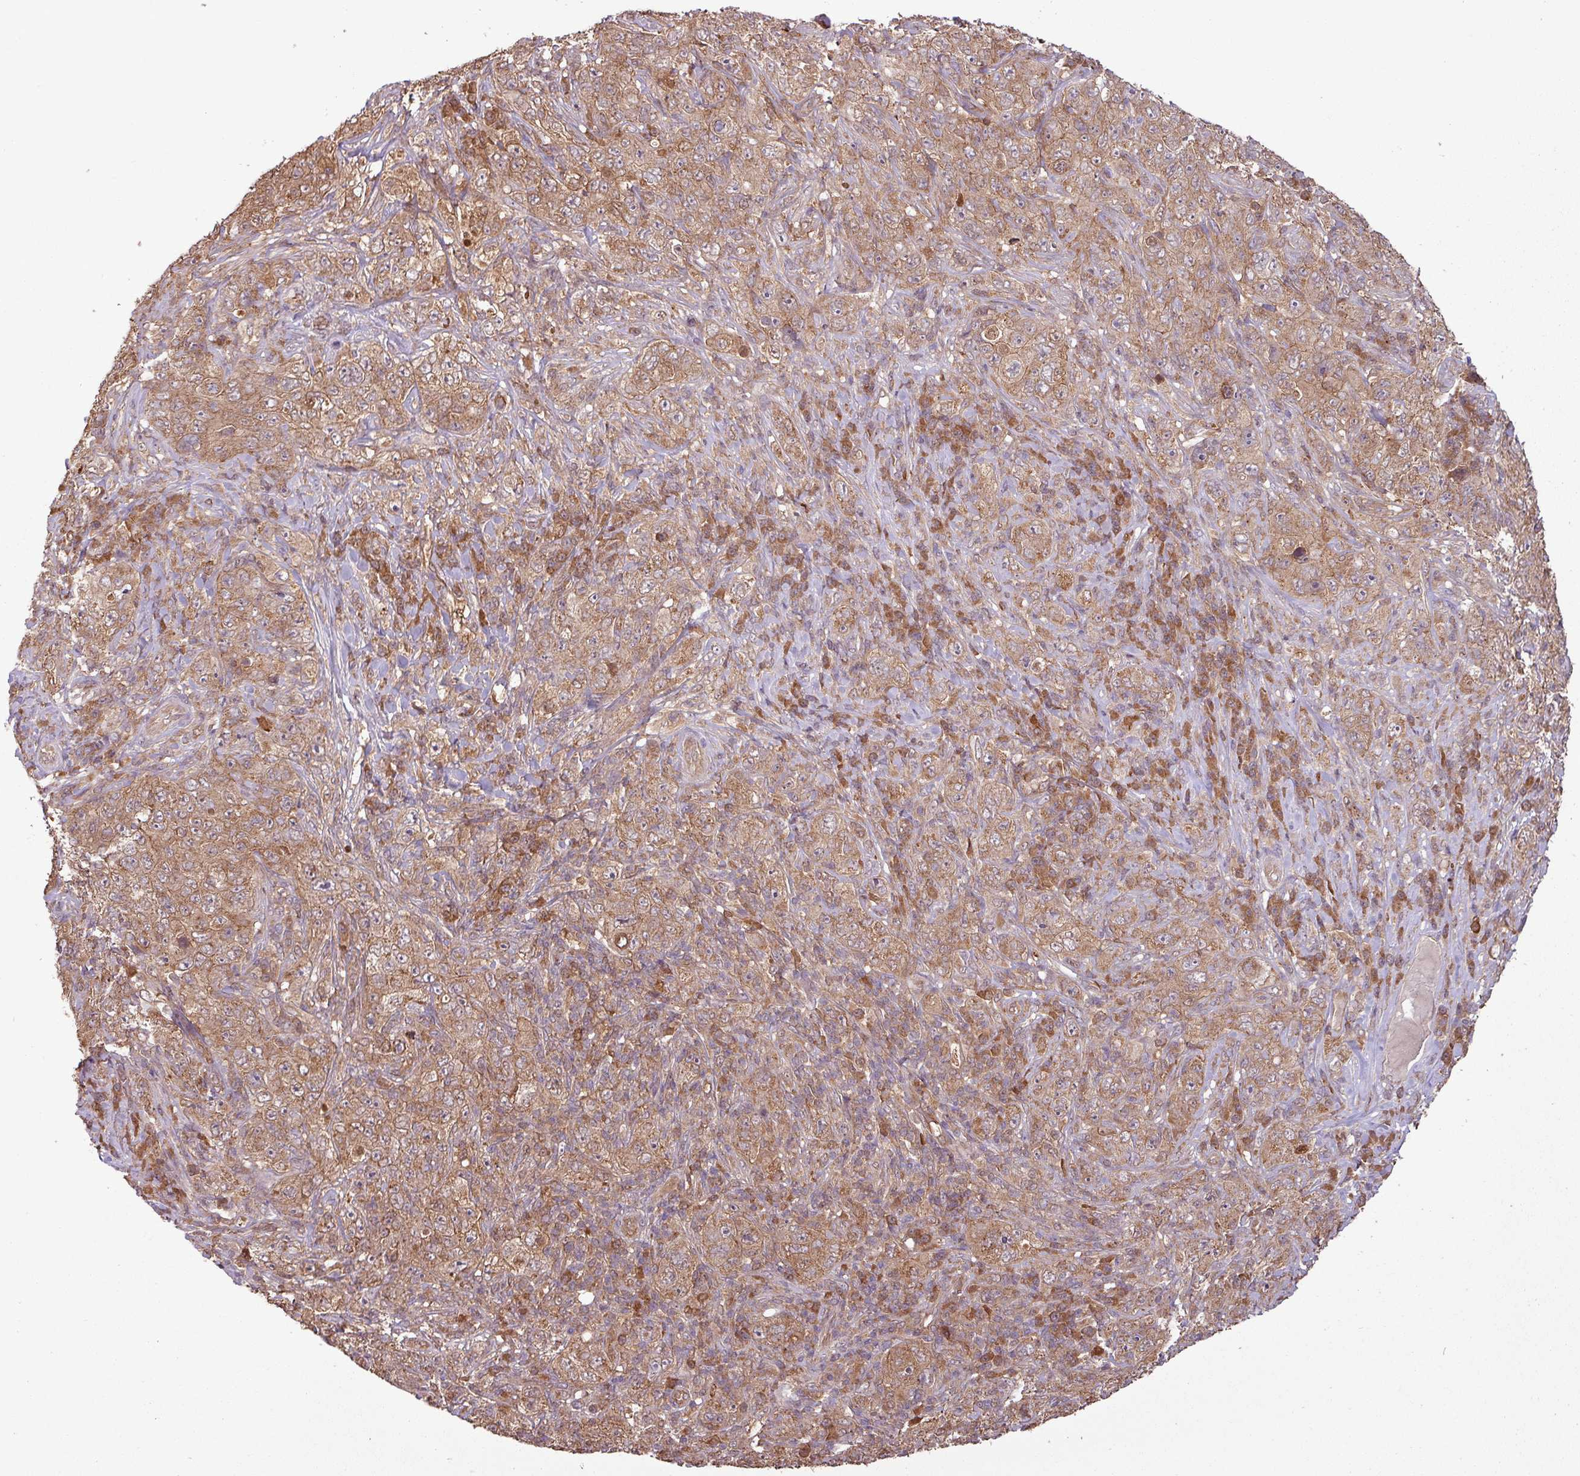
{"staining": {"intensity": "weak", "quantity": ">75%", "location": "cytoplasmic/membranous"}, "tissue": "pancreatic cancer", "cell_type": "Tumor cells", "image_type": "cancer", "snomed": [{"axis": "morphology", "description": "Adenocarcinoma, NOS"}, {"axis": "topography", "description": "Pancreas"}], "caption": "Immunohistochemical staining of pancreatic cancer (adenocarcinoma) shows low levels of weak cytoplasmic/membranous positivity in approximately >75% of tumor cells.", "gene": "NT5C3A", "patient": {"sex": "male", "age": 68}}